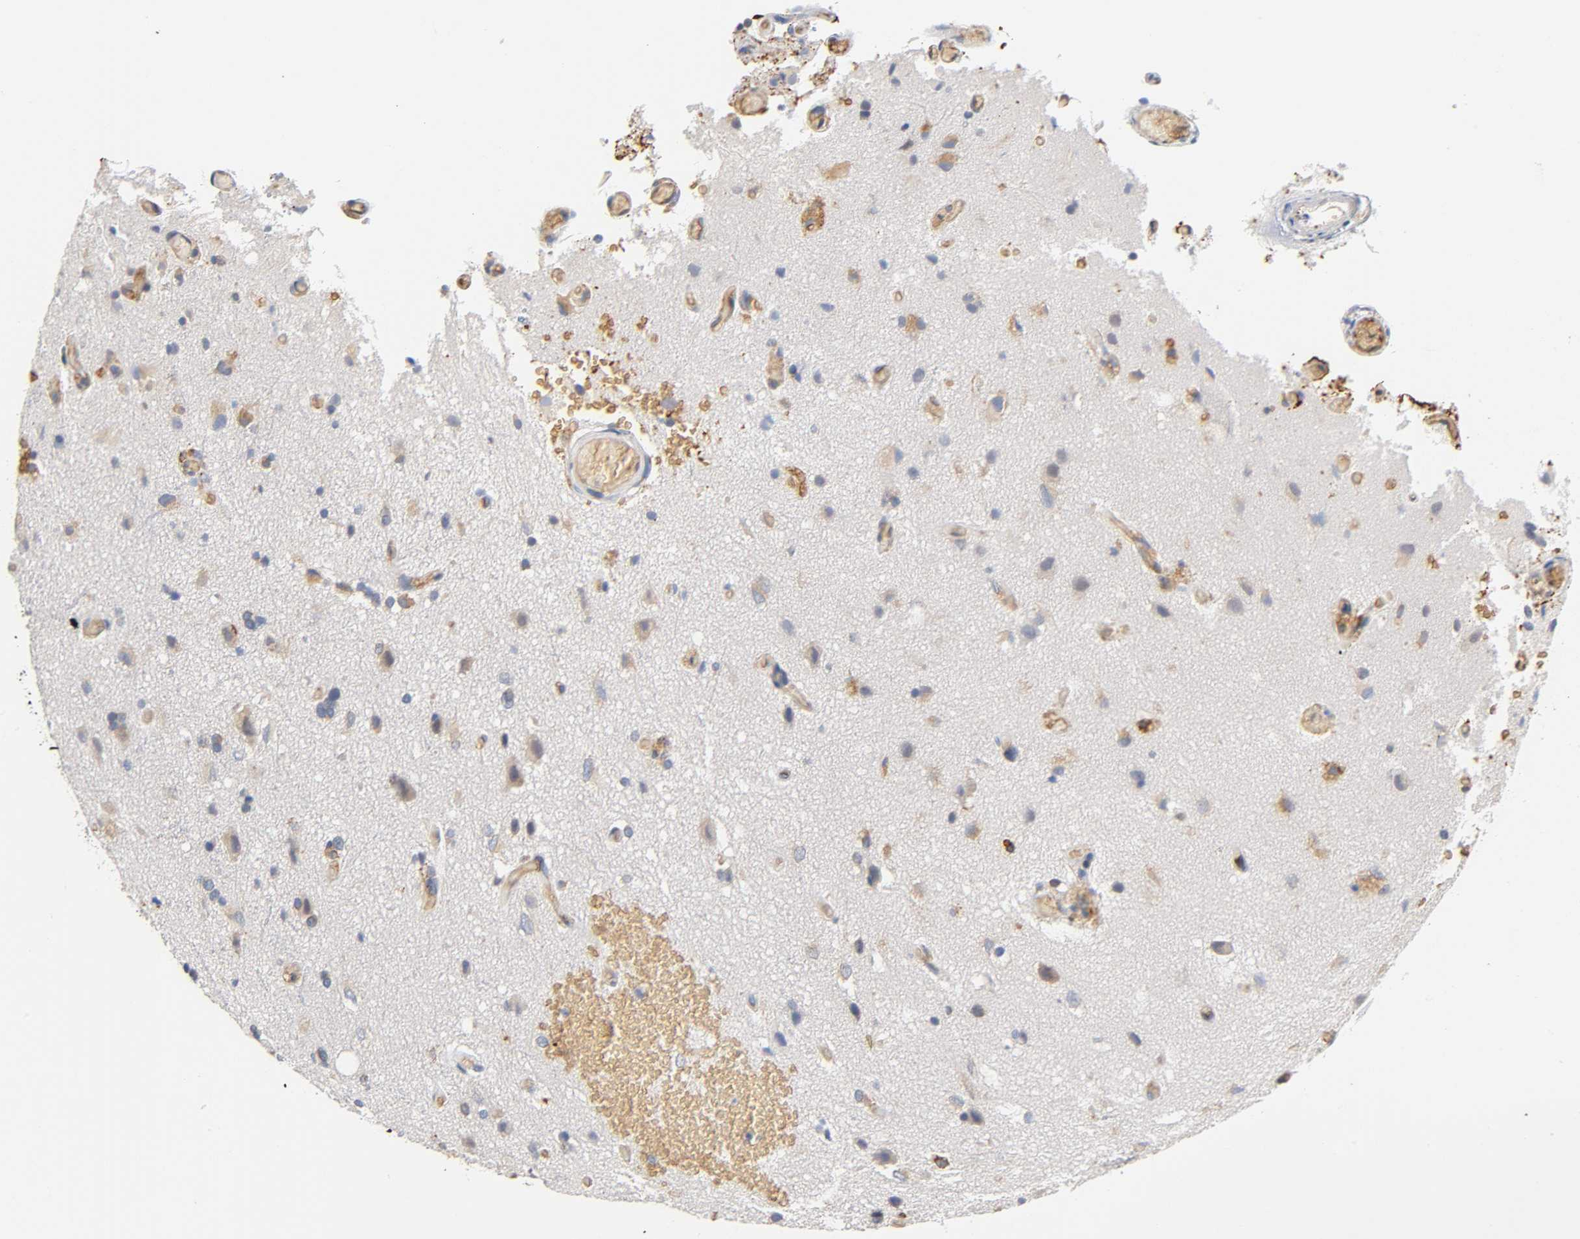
{"staining": {"intensity": "weak", "quantity": "<25%", "location": "cytoplasmic/membranous"}, "tissue": "glioma", "cell_type": "Tumor cells", "image_type": "cancer", "snomed": [{"axis": "morphology", "description": "Glioma, malignant, High grade"}, {"axis": "topography", "description": "Brain"}], "caption": "IHC histopathology image of malignant glioma (high-grade) stained for a protein (brown), which exhibits no expression in tumor cells.", "gene": "UCKL1", "patient": {"sex": "male", "age": 47}}